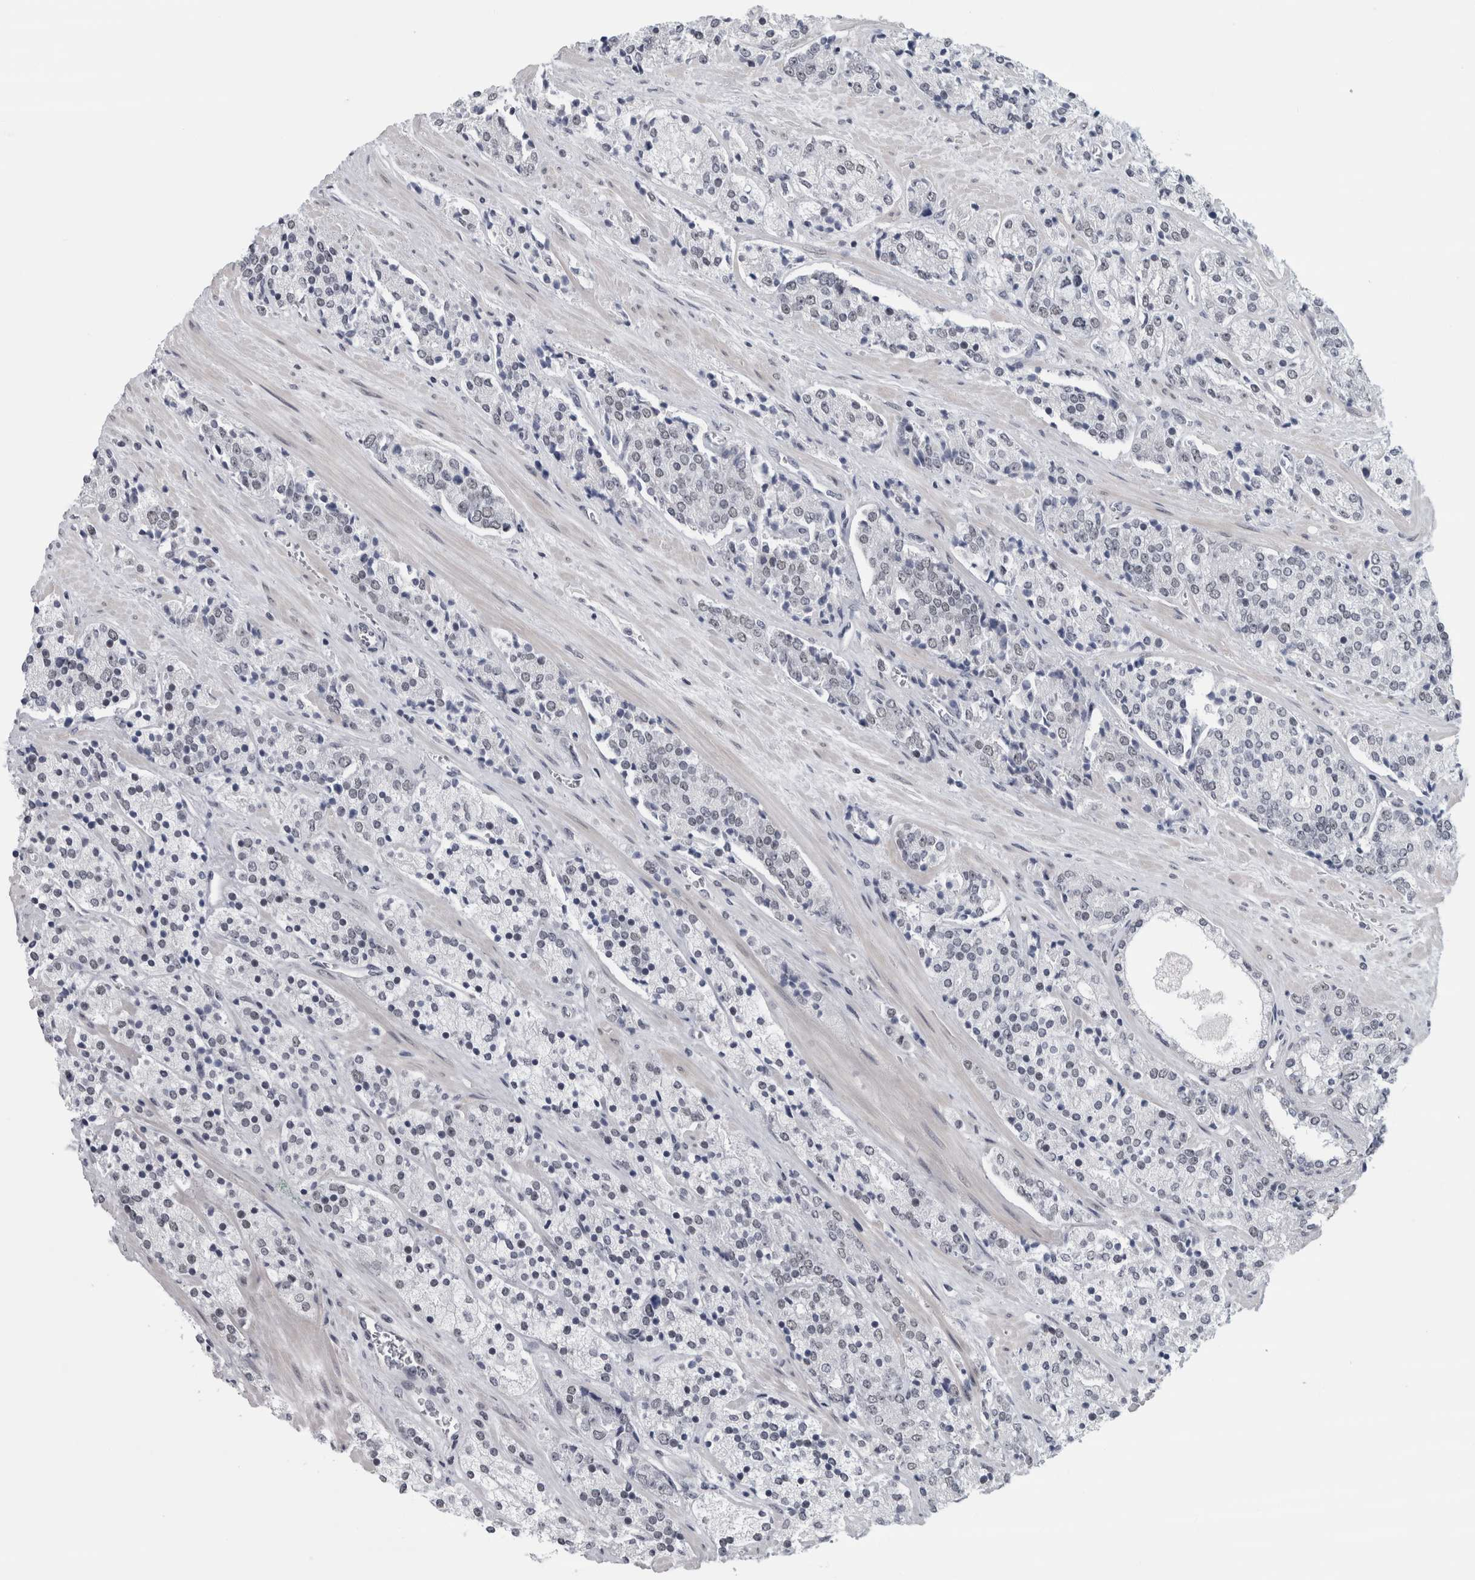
{"staining": {"intensity": "negative", "quantity": "none", "location": "none"}, "tissue": "prostate cancer", "cell_type": "Tumor cells", "image_type": "cancer", "snomed": [{"axis": "morphology", "description": "Adenocarcinoma, High grade"}, {"axis": "topography", "description": "Prostate"}], "caption": "This is an immunohistochemistry image of prostate high-grade adenocarcinoma. There is no staining in tumor cells.", "gene": "ARID4B", "patient": {"sex": "male", "age": 71}}